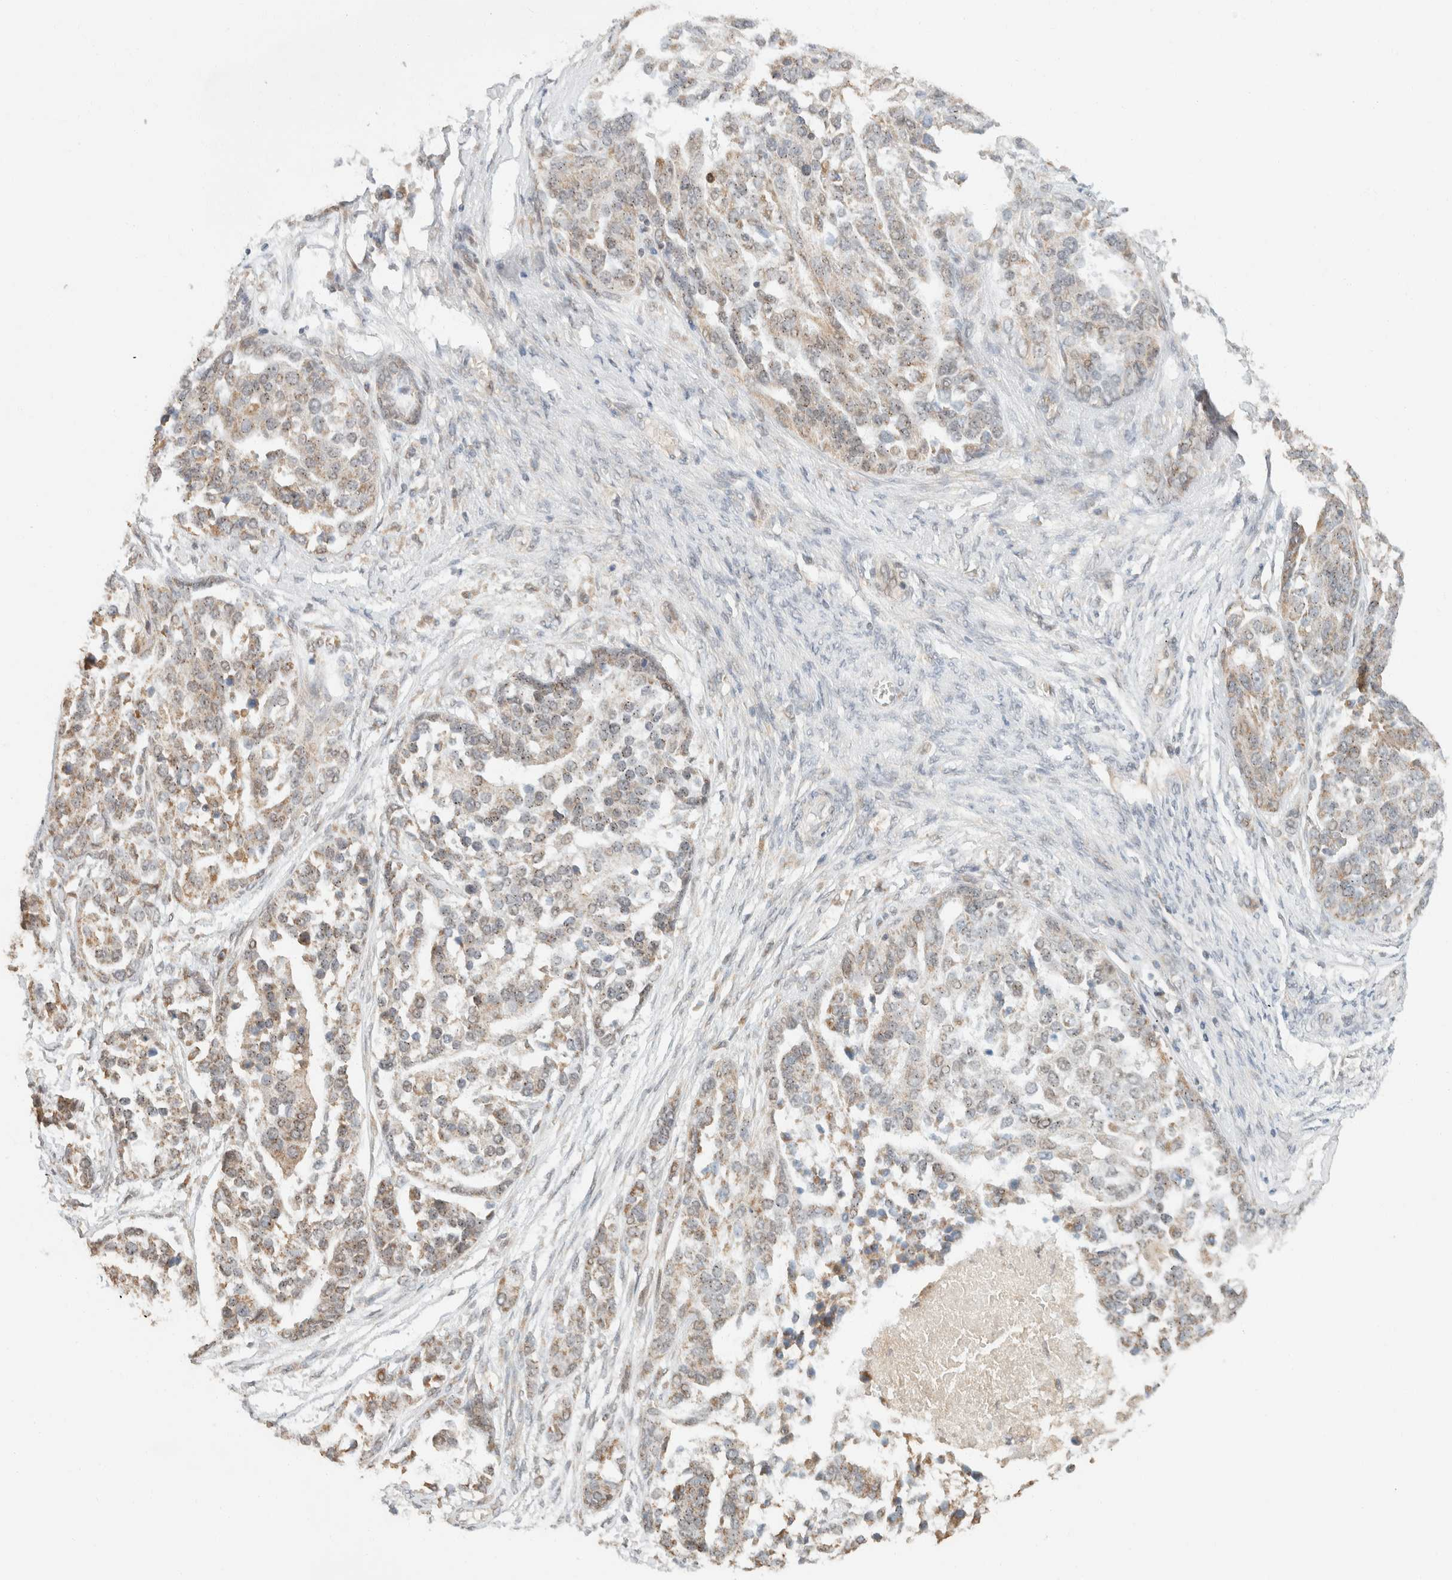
{"staining": {"intensity": "weak", "quantity": "25%-75%", "location": "cytoplasmic/membranous"}, "tissue": "ovarian cancer", "cell_type": "Tumor cells", "image_type": "cancer", "snomed": [{"axis": "morphology", "description": "Cystadenocarcinoma, serous, NOS"}, {"axis": "topography", "description": "Ovary"}], "caption": "This photomicrograph exhibits immunohistochemistry (IHC) staining of serous cystadenocarcinoma (ovarian), with low weak cytoplasmic/membranous staining in about 25%-75% of tumor cells.", "gene": "TACC1", "patient": {"sex": "female", "age": 44}}